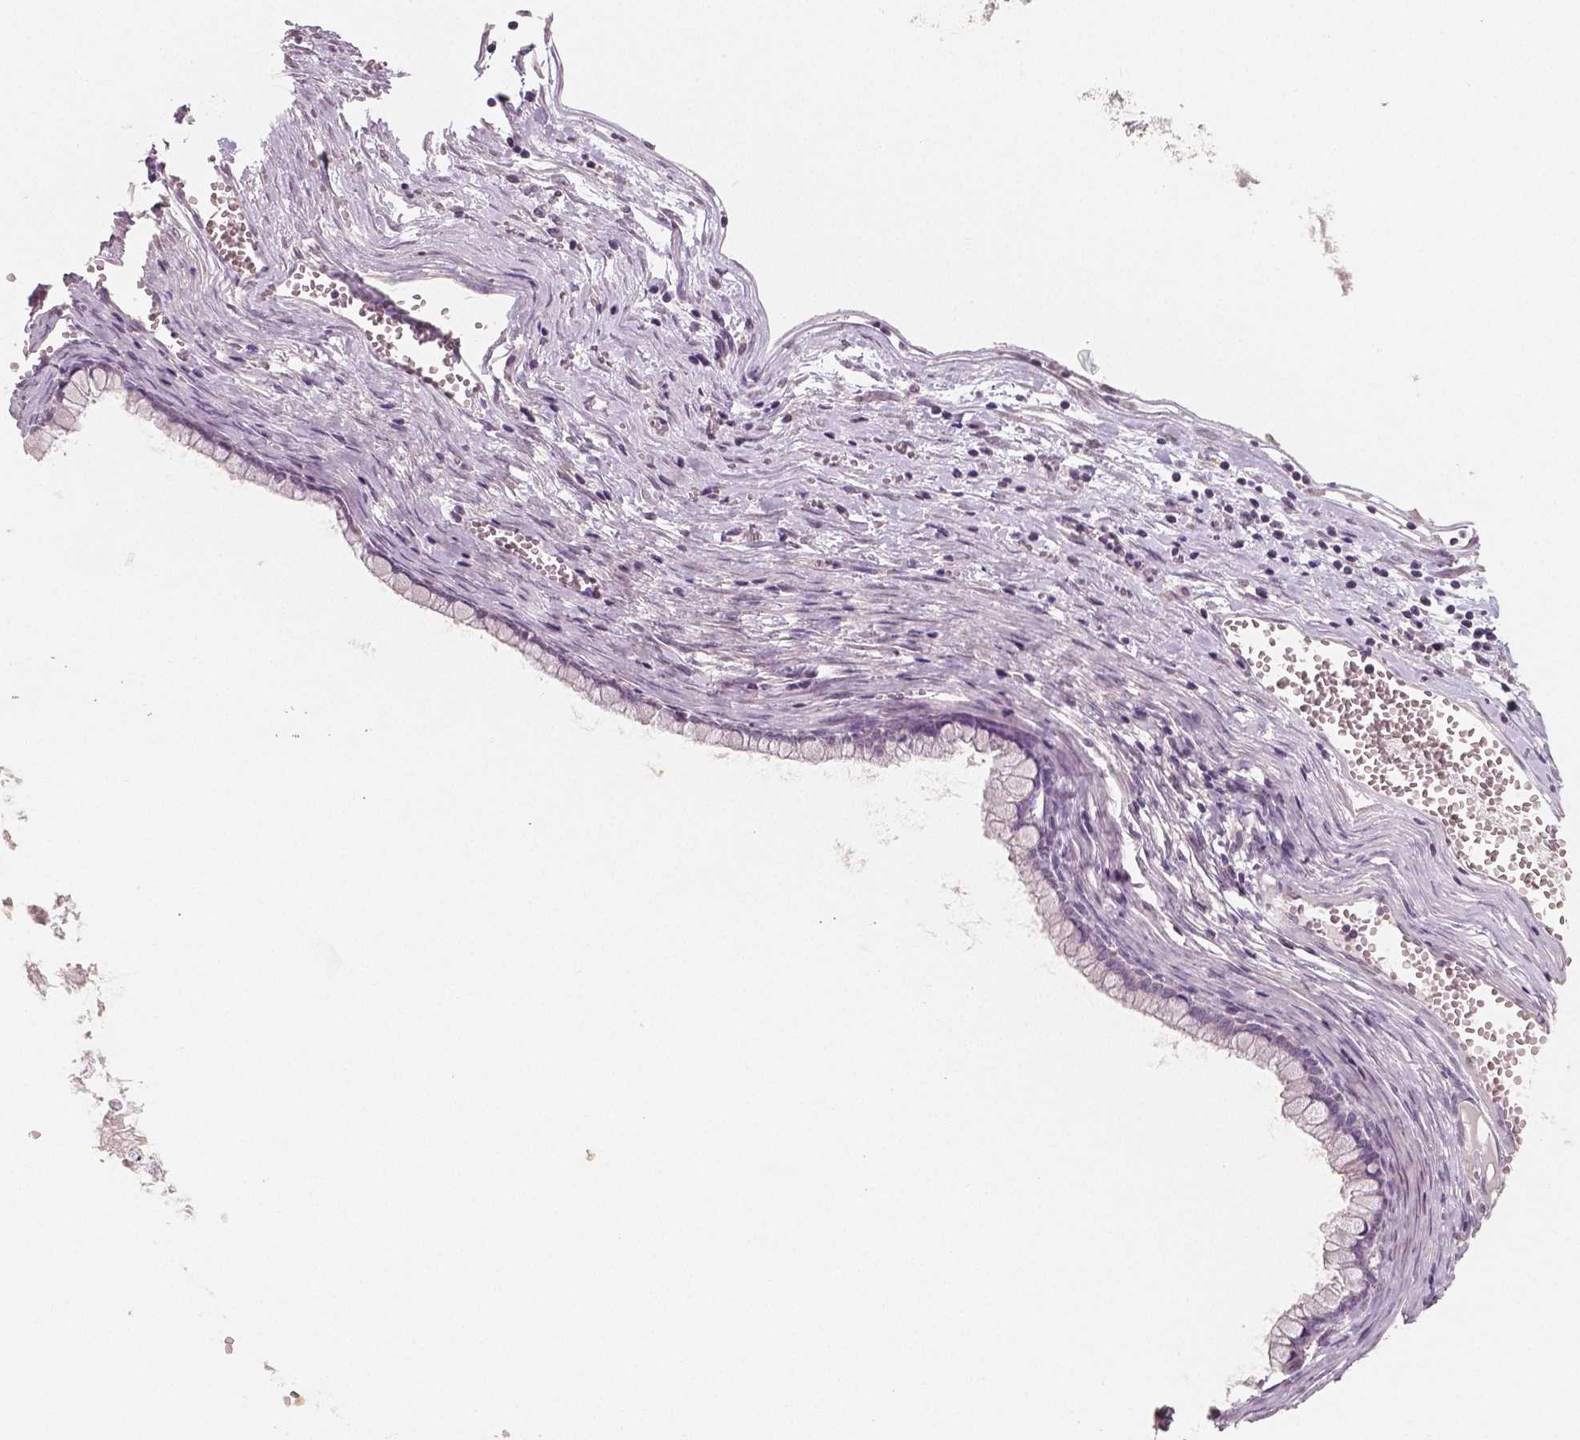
{"staining": {"intensity": "negative", "quantity": "none", "location": "none"}, "tissue": "ovarian cancer", "cell_type": "Tumor cells", "image_type": "cancer", "snomed": [{"axis": "morphology", "description": "Cystadenocarcinoma, mucinous, NOS"}, {"axis": "topography", "description": "Ovary"}], "caption": "Immunohistochemistry histopathology image of ovarian cancer (mucinous cystadenocarcinoma) stained for a protein (brown), which demonstrates no expression in tumor cells.", "gene": "RNASE7", "patient": {"sex": "female", "age": 67}}